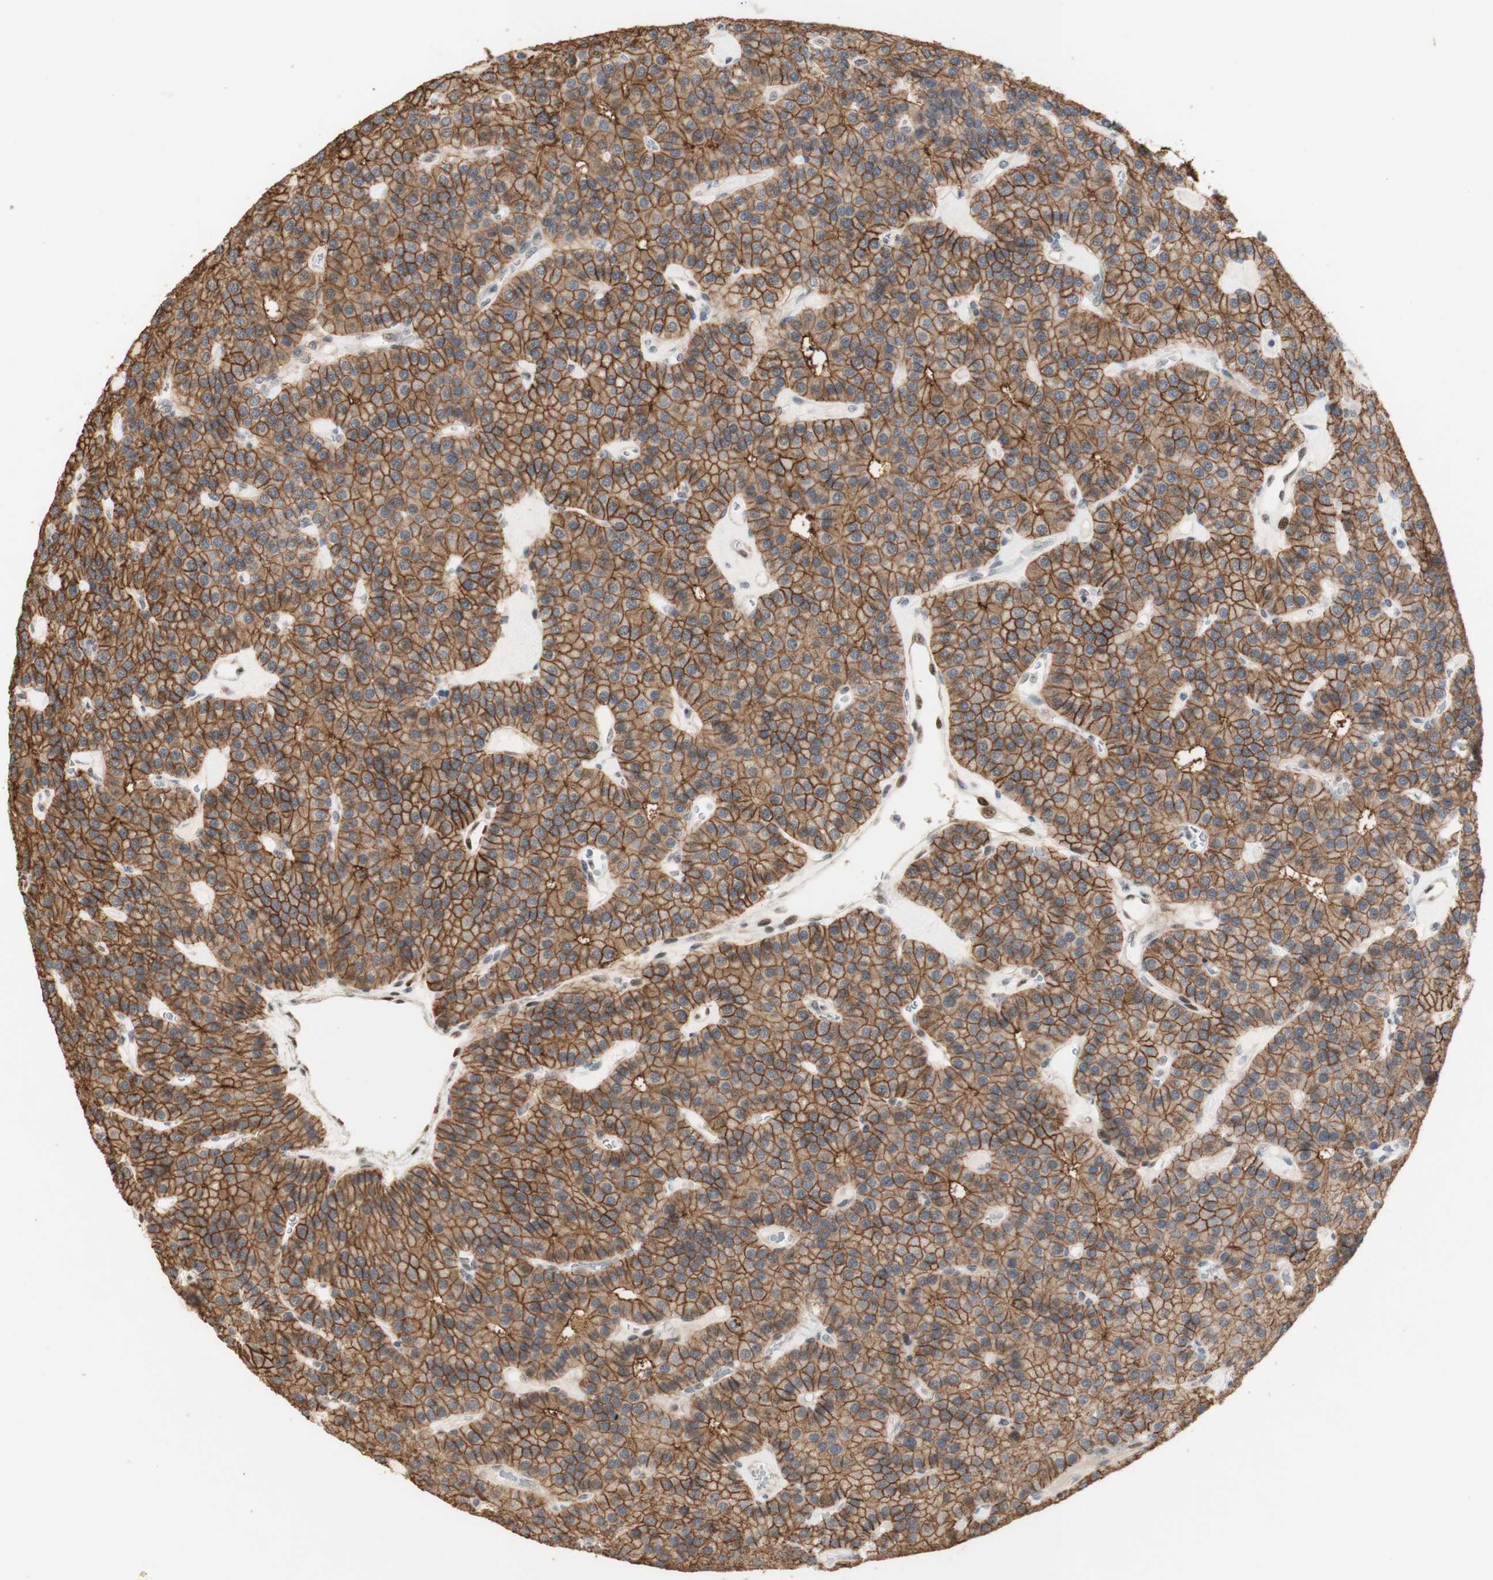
{"staining": {"intensity": "moderate", "quantity": ">75%", "location": "cytoplasmic/membranous"}, "tissue": "parathyroid gland", "cell_type": "Glandular cells", "image_type": "normal", "snomed": [{"axis": "morphology", "description": "Normal tissue, NOS"}, {"axis": "morphology", "description": "Adenoma, NOS"}, {"axis": "topography", "description": "Parathyroid gland"}], "caption": "Glandular cells reveal medium levels of moderate cytoplasmic/membranous staining in approximately >75% of cells in normal parathyroid gland.", "gene": "FOXP1", "patient": {"sex": "female", "age": 86}}